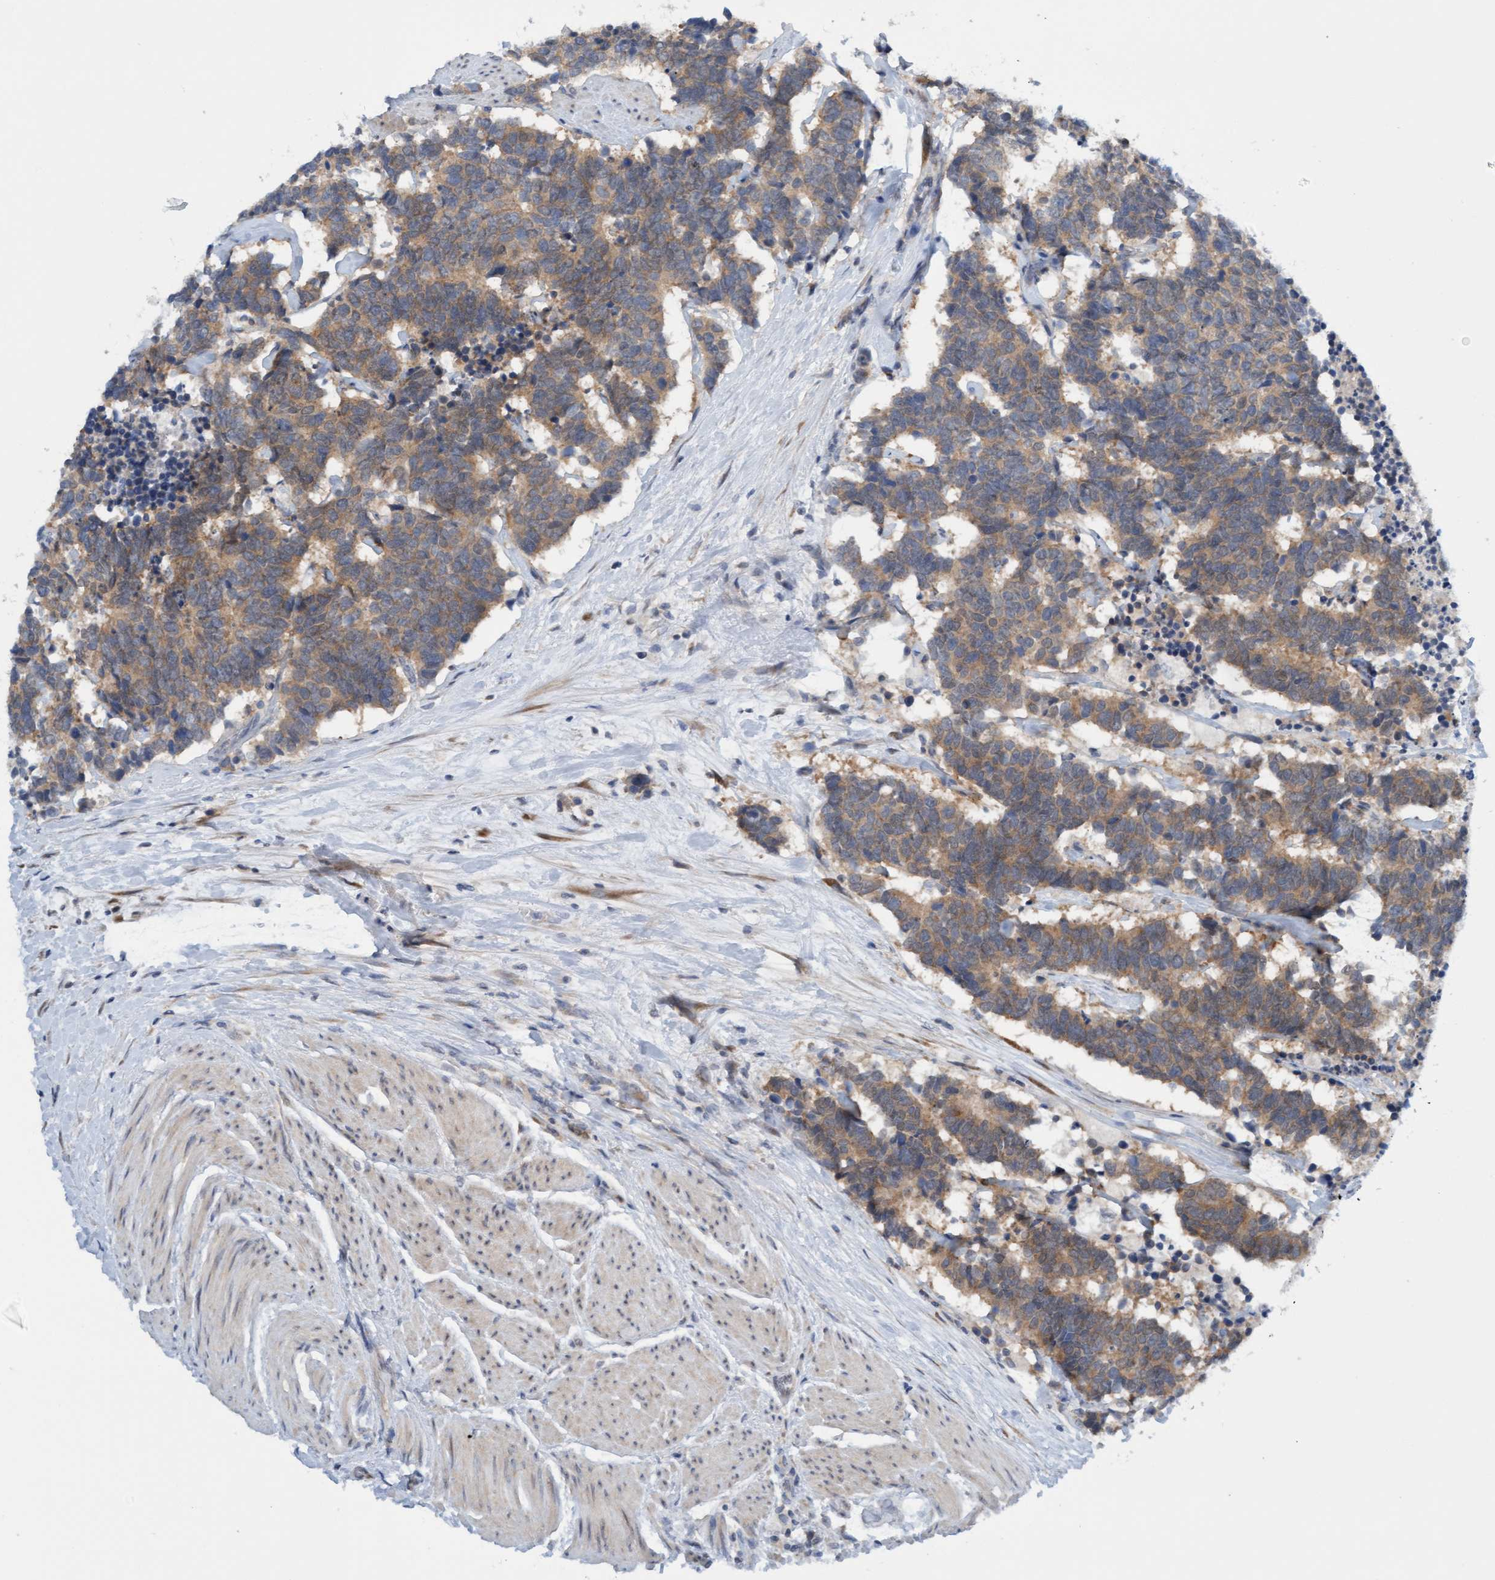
{"staining": {"intensity": "weak", "quantity": ">75%", "location": "cytoplasmic/membranous"}, "tissue": "carcinoid", "cell_type": "Tumor cells", "image_type": "cancer", "snomed": [{"axis": "morphology", "description": "Carcinoma, NOS"}, {"axis": "morphology", "description": "Carcinoid, malignant, NOS"}, {"axis": "topography", "description": "Urinary bladder"}], "caption": "IHC (DAB (3,3'-diaminobenzidine)) staining of human carcinoid (malignant) exhibits weak cytoplasmic/membranous protein staining in about >75% of tumor cells. The staining was performed using DAB (3,3'-diaminobenzidine) to visualize the protein expression in brown, while the nuclei were stained in blue with hematoxylin (Magnification: 20x).", "gene": "AMZ2", "patient": {"sex": "male", "age": 57}}